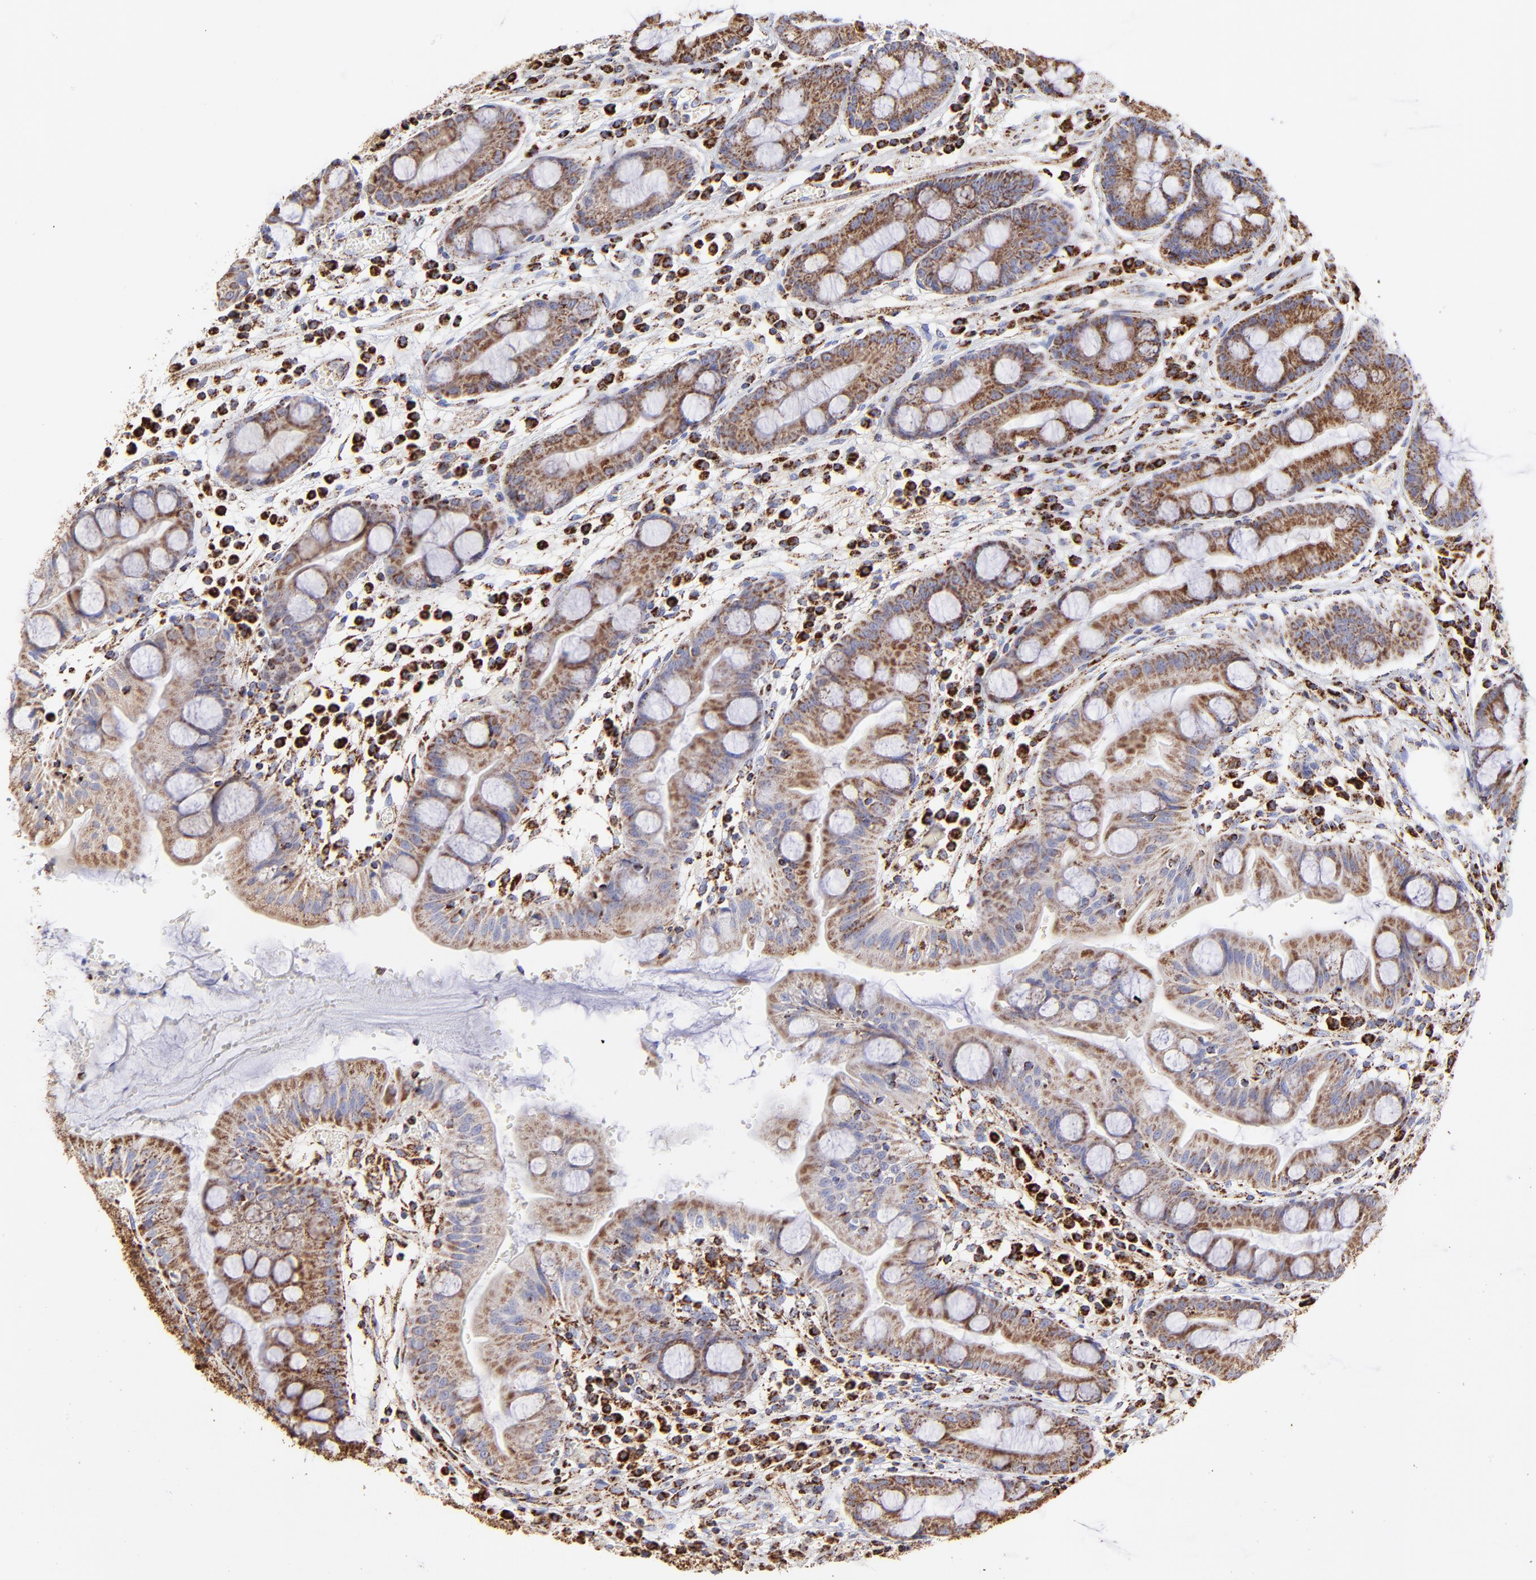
{"staining": {"intensity": "moderate", "quantity": ">75%", "location": "cytoplasmic/membranous"}, "tissue": "stomach", "cell_type": "Glandular cells", "image_type": "normal", "snomed": [{"axis": "morphology", "description": "Normal tissue, NOS"}, {"axis": "morphology", "description": "Inflammation, NOS"}, {"axis": "topography", "description": "Stomach, lower"}], "caption": "High-power microscopy captured an immunohistochemistry image of unremarkable stomach, revealing moderate cytoplasmic/membranous staining in approximately >75% of glandular cells.", "gene": "ECH1", "patient": {"sex": "male", "age": 59}}